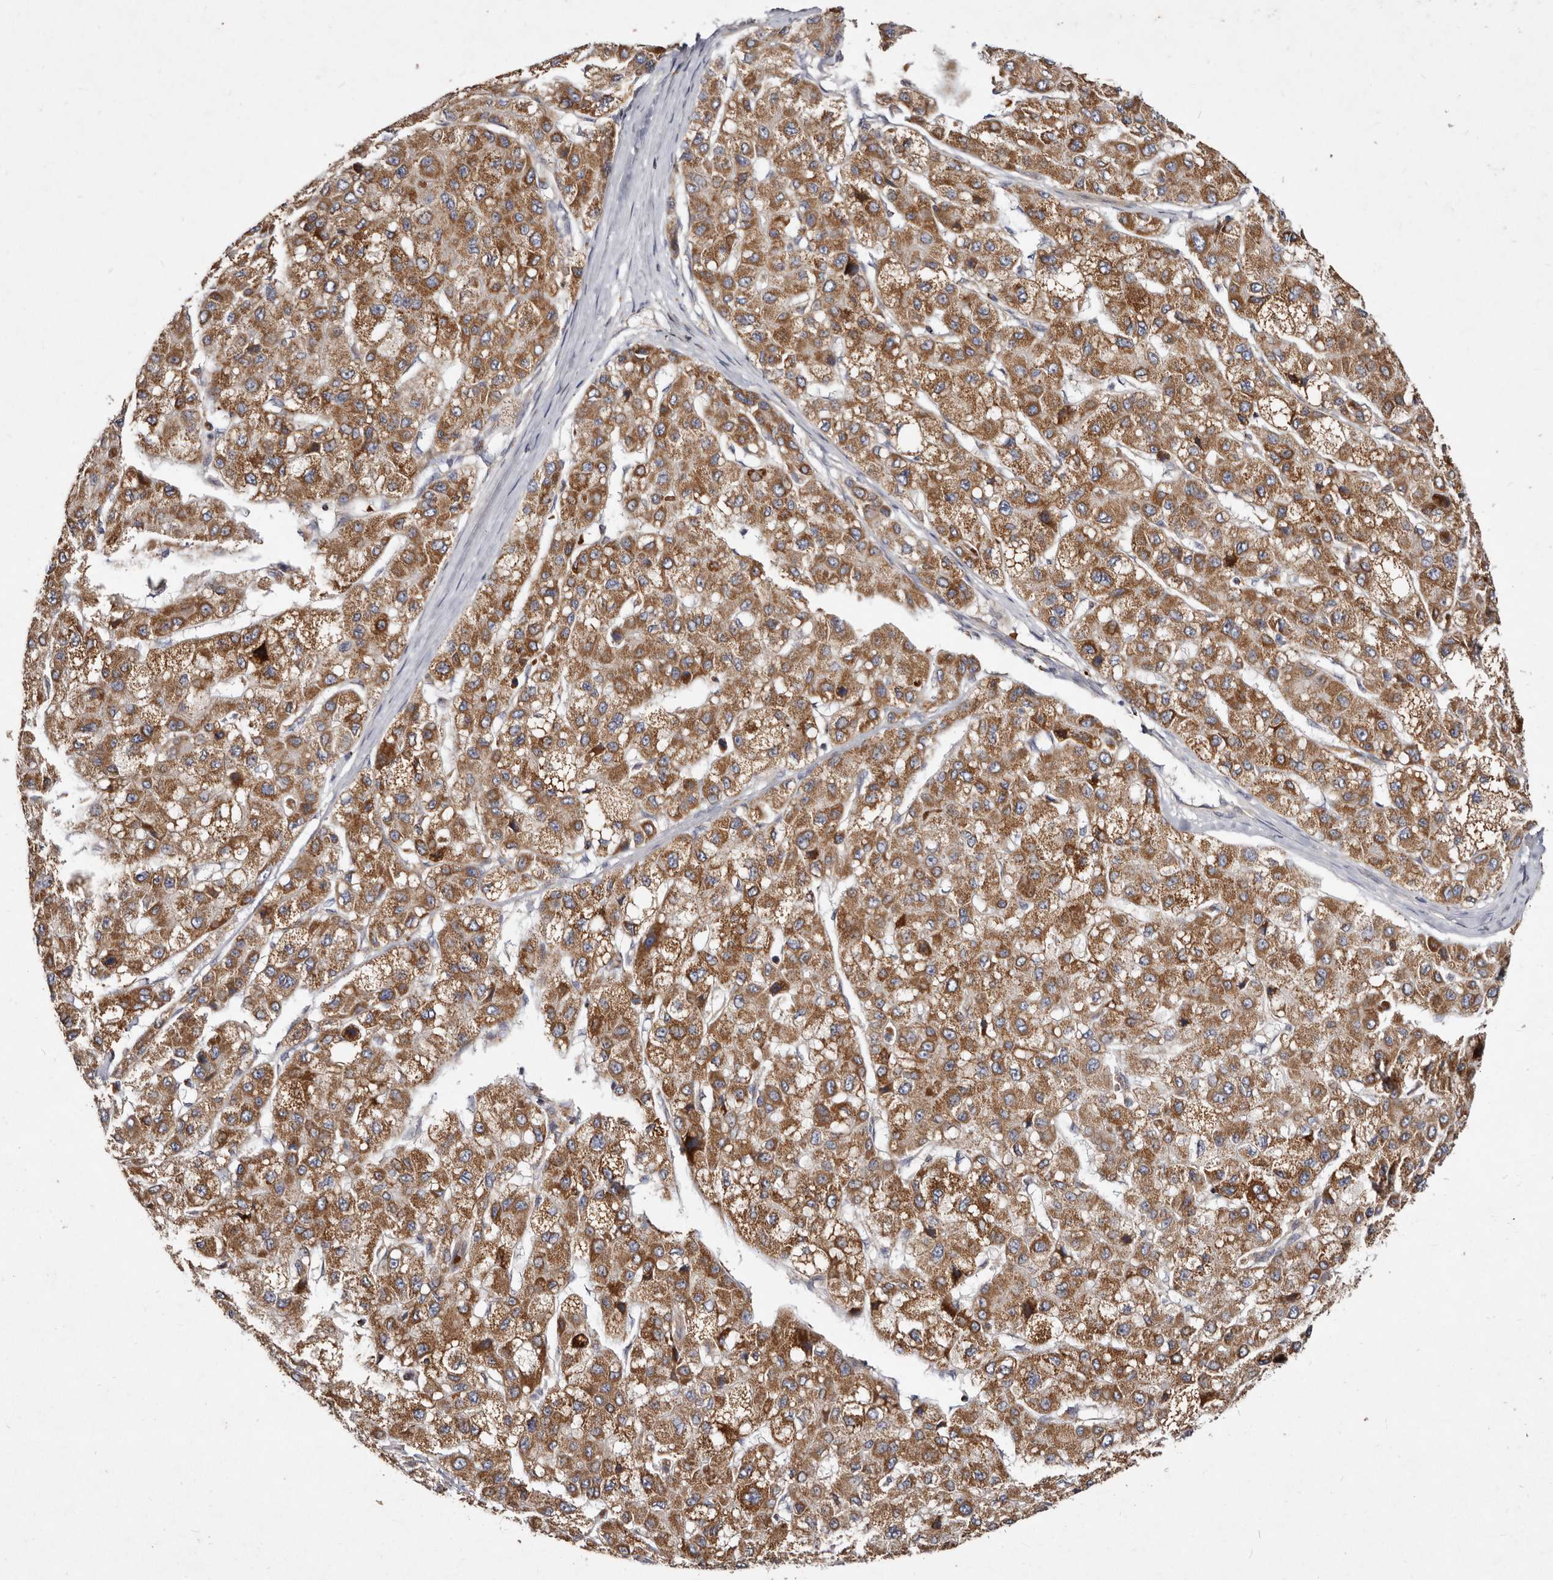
{"staining": {"intensity": "moderate", "quantity": ">75%", "location": "cytoplasmic/membranous"}, "tissue": "liver cancer", "cell_type": "Tumor cells", "image_type": "cancer", "snomed": [{"axis": "morphology", "description": "Carcinoma, Hepatocellular, NOS"}, {"axis": "topography", "description": "Liver"}], "caption": "Immunohistochemical staining of liver hepatocellular carcinoma demonstrates medium levels of moderate cytoplasmic/membranous expression in approximately >75% of tumor cells.", "gene": "SLC25A20", "patient": {"sex": "male", "age": 80}}